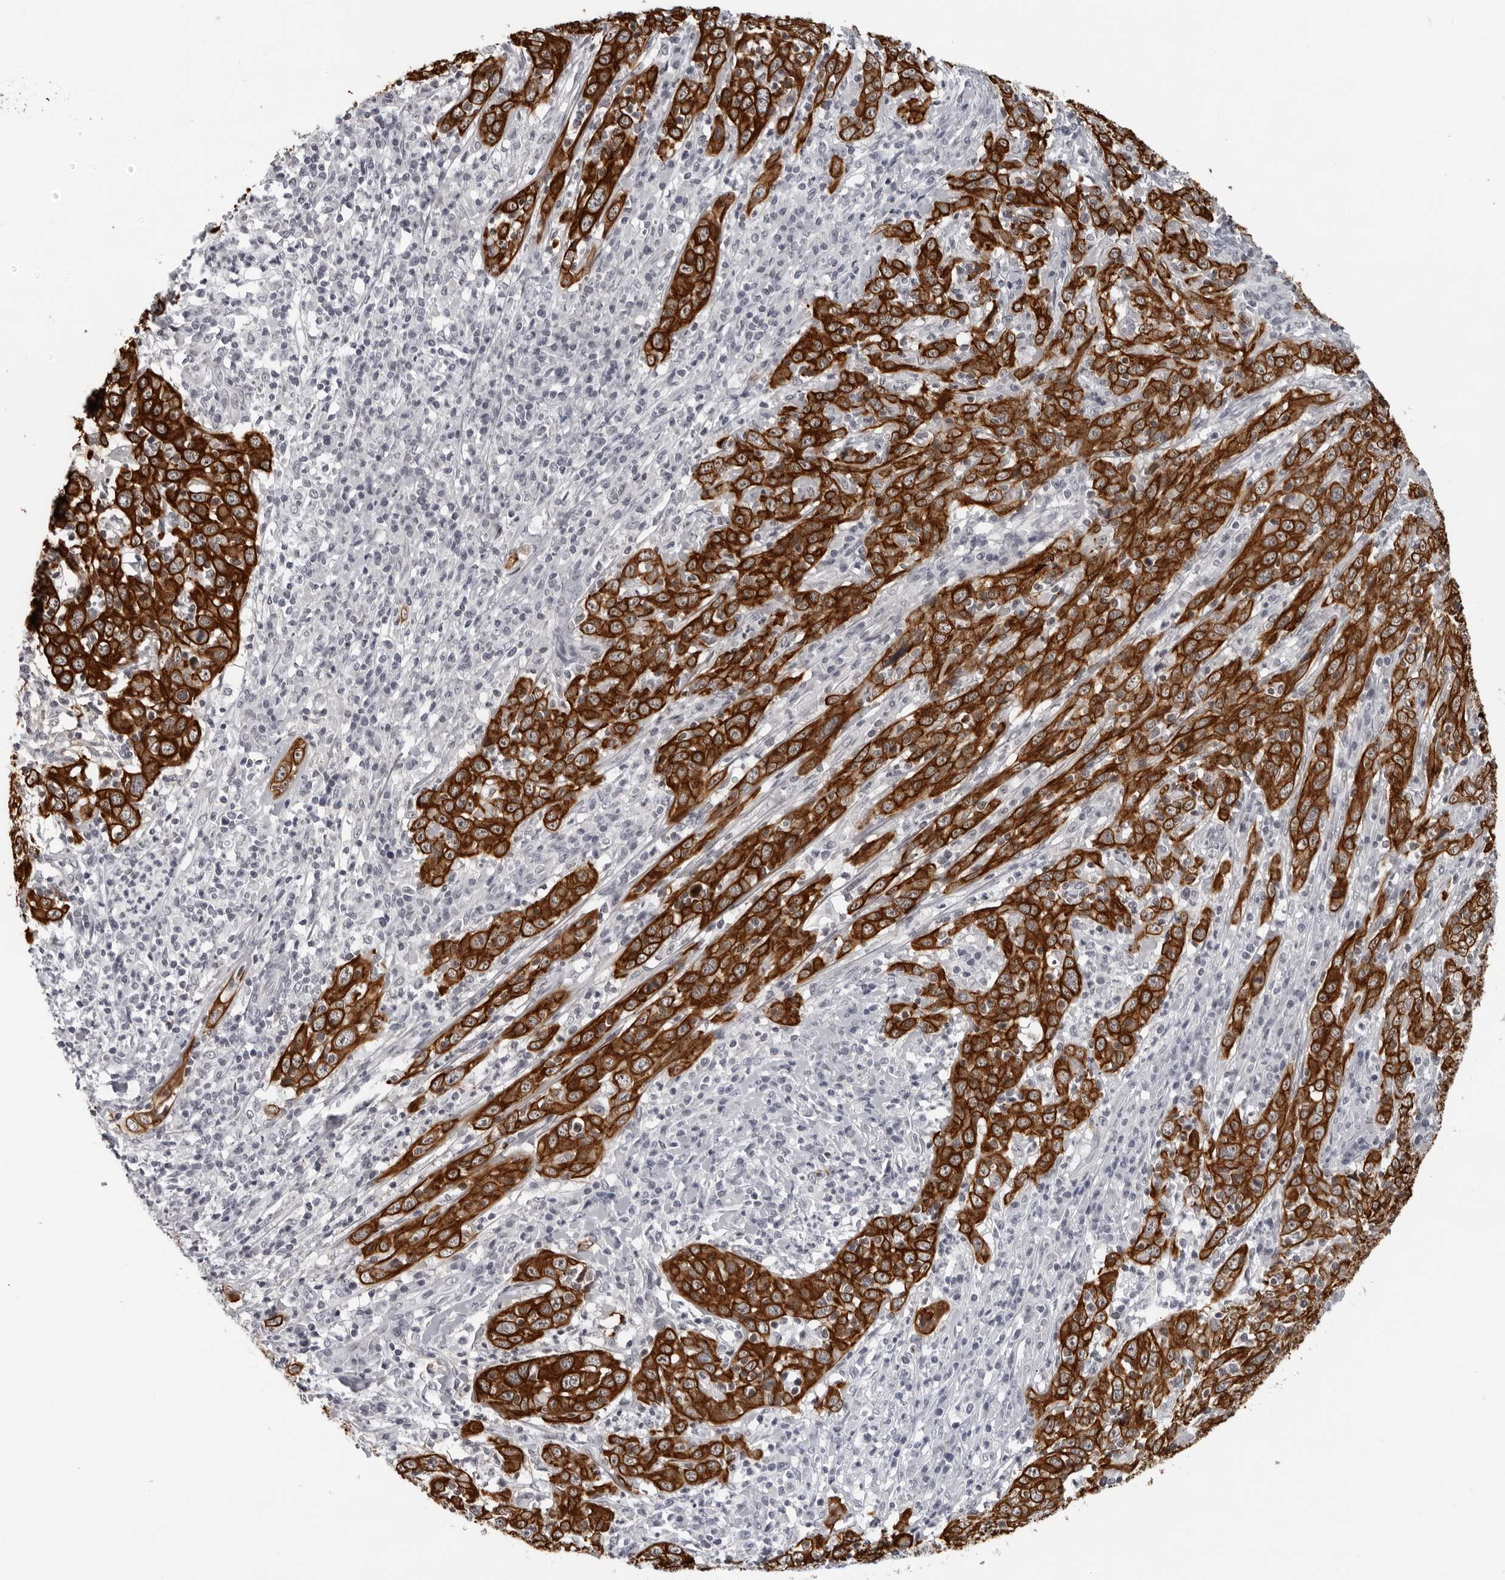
{"staining": {"intensity": "strong", "quantity": ">75%", "location": "cytoplasmic/membranous"}, "tissue": "cervical cancer", "cell_type": "Tumor cells", "image_type": "cancer", "snomed": [{"axis": "morphology", "description": "Squamous cell carcinoma, NOS"}, {"axis": "topography", "description": "Cervix"}], "caption": "Protein analysis of cervical cancer tissue exhibits strong cytoplasmic/membranous expression in about >75% of tumor cells. (Stains: DAB (3,3'-diaminobenzidine) in brown, nuclei in blue, Microscopy: brightfield microscopy at high magnification).", "gene": "CCDC28B", "patient": {"sex": "female", "age": 46}}